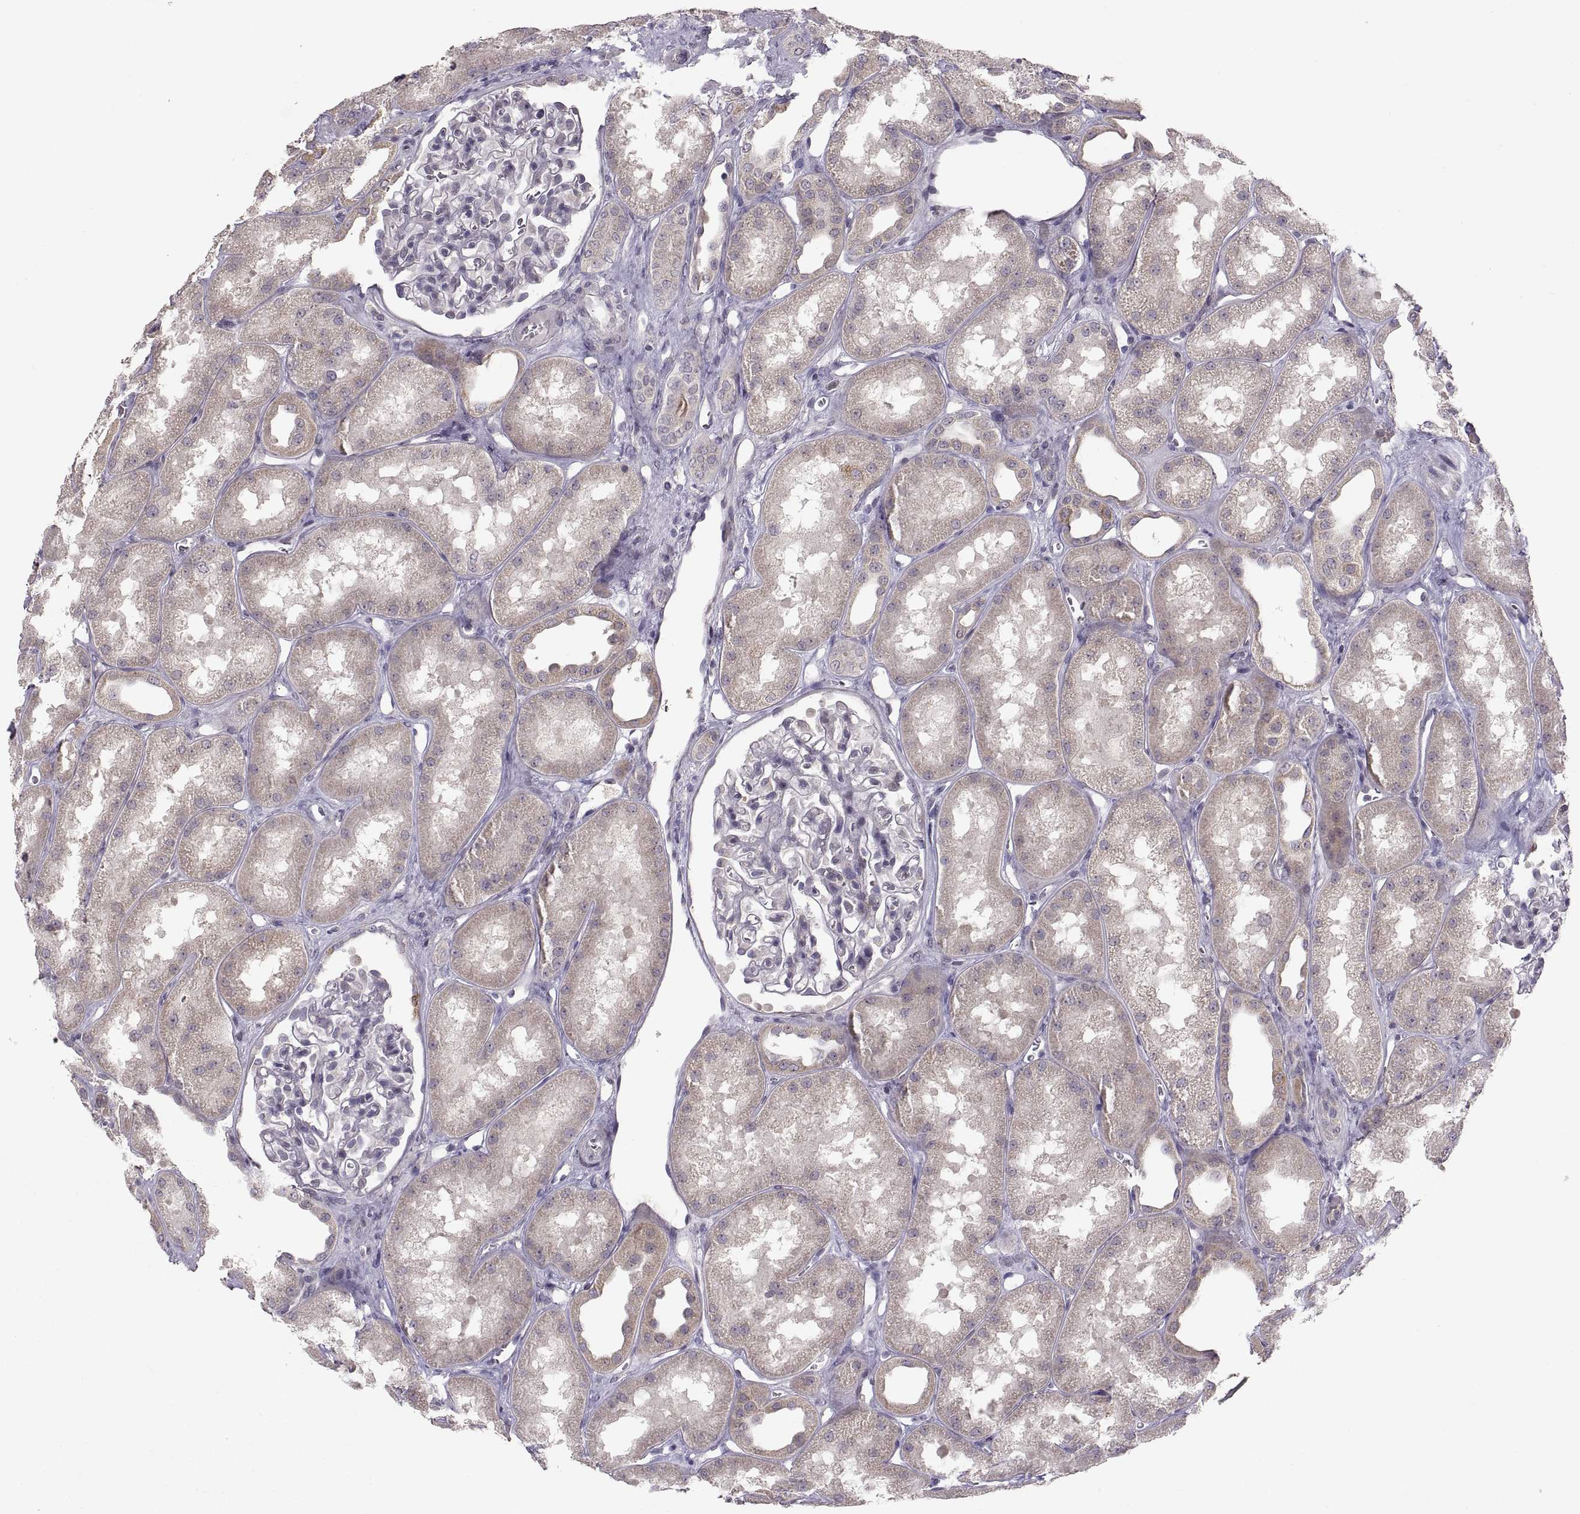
{"staining": {"intensity": "negative", "quantity": "none", "location": "none"}, "tissue": "kidney", "cell_type": "Cells in glomeruli", "image_type": "normal", "snomed": [{"axis": "morphology", "description": "Normal tissue, NOS"}, {"axis": "topography", "description": "Kidney"}], "caption": "Kidney stained for a protein using immunohistochemistry (IHC) reveals no expression cells in glomeruli.", "gene": "HMGCR", "patient": {"sex": "male", "age": 61}}